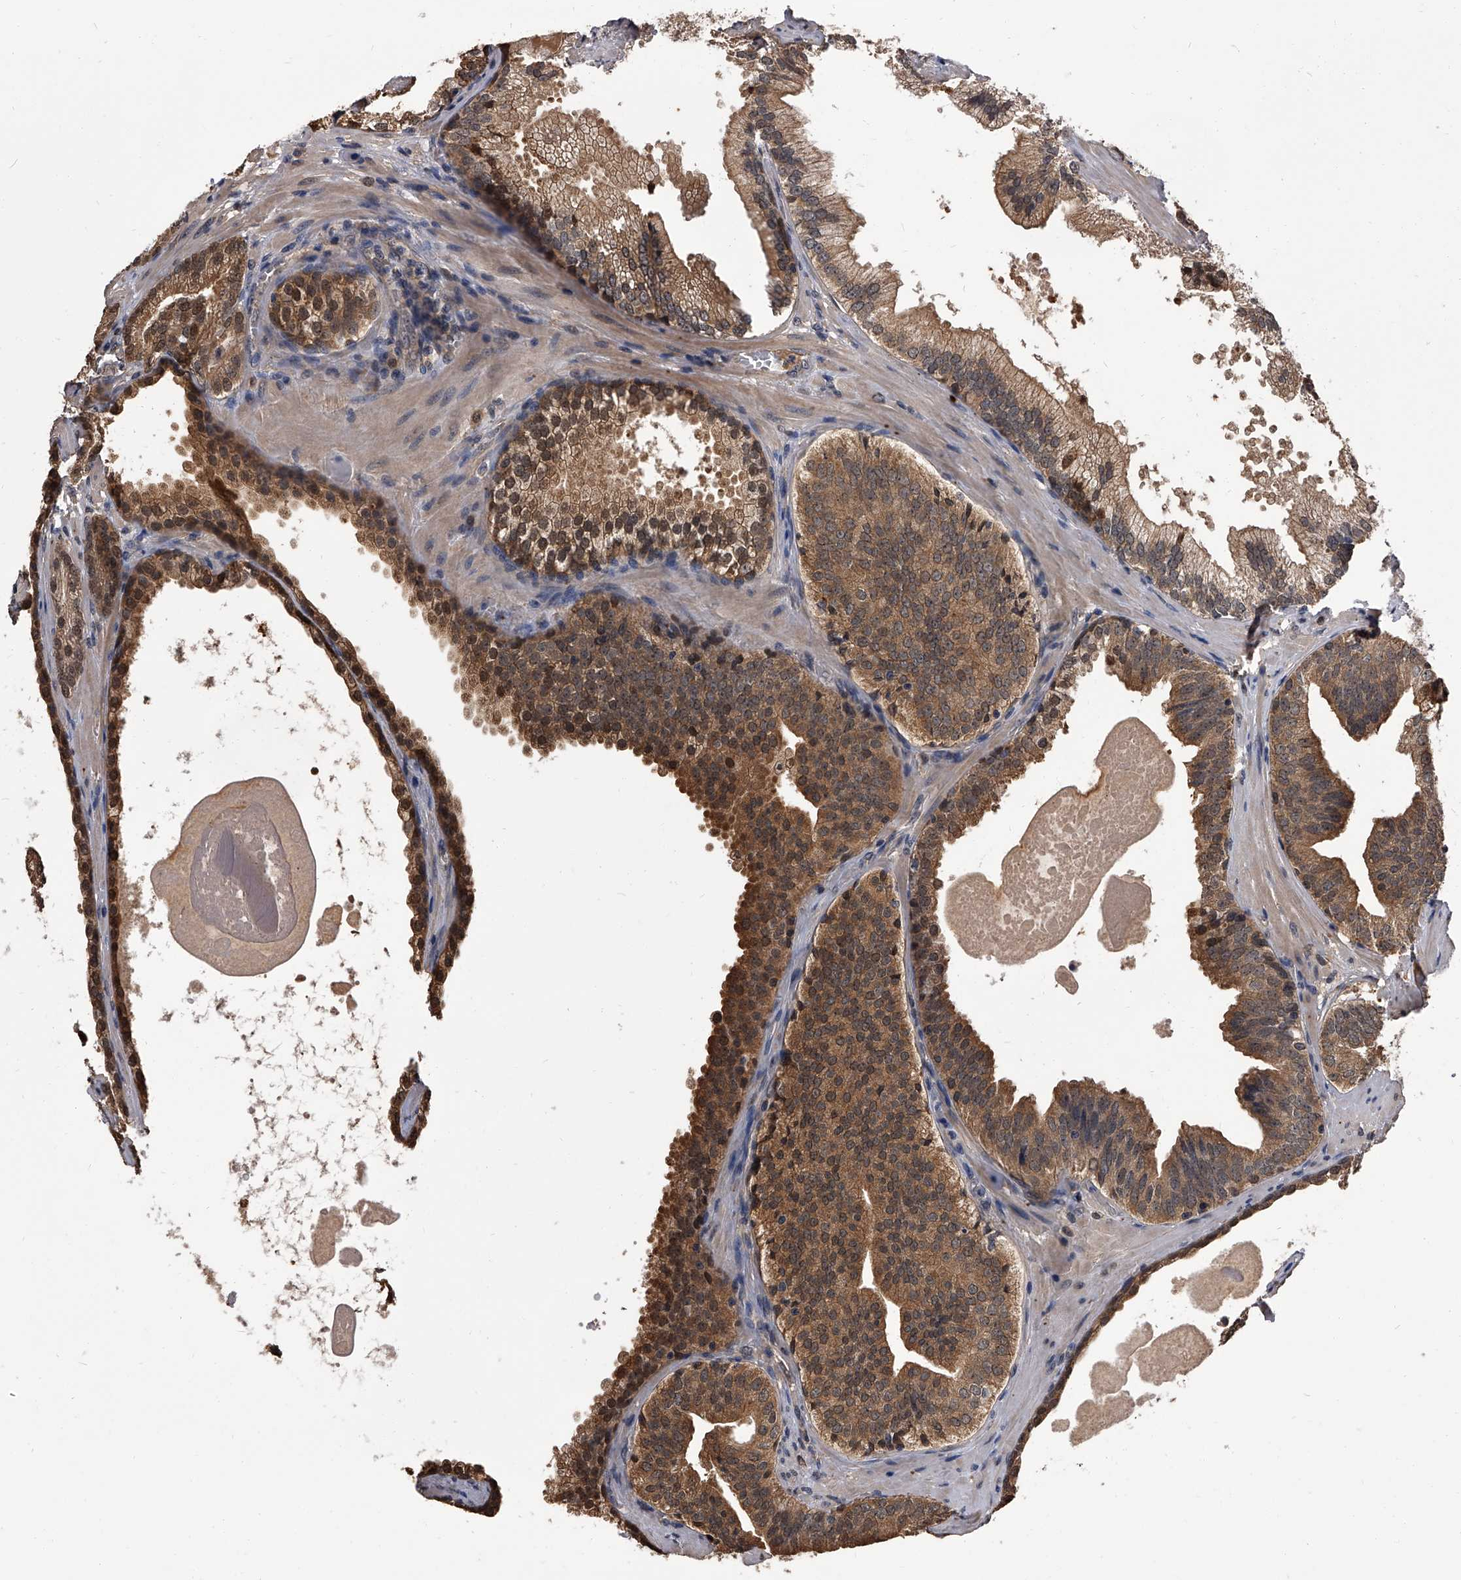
{"staining": {"intensity": "moderate", "quantity": ">75%", "location": "cytoplasmic/membranous,nuclear"}, "tissue": "prostate cancer", "cell_type": "Tumor cells", "image_type": "cancer", "snomed": [{"axis": "morphology", "description": "Normal morphology"}, {"axis": "morphology", "description": "Adenocarcinoma, Low grade"}, {"axis": "topography", "description": "Prostate"}], "caption": "Immunohistochemistry image of neoplastic tissue: human prostate cancer stained using IHC shows medium levels of moderate protein expression localized specifically in the cytoplasmic/membranous and nuclear of tumor cells, appearing as a cytoplasmic/membranous and nuclear brown color.", "gene": "SLC18B1", "patient": {"sex": "male", "age": 72}}